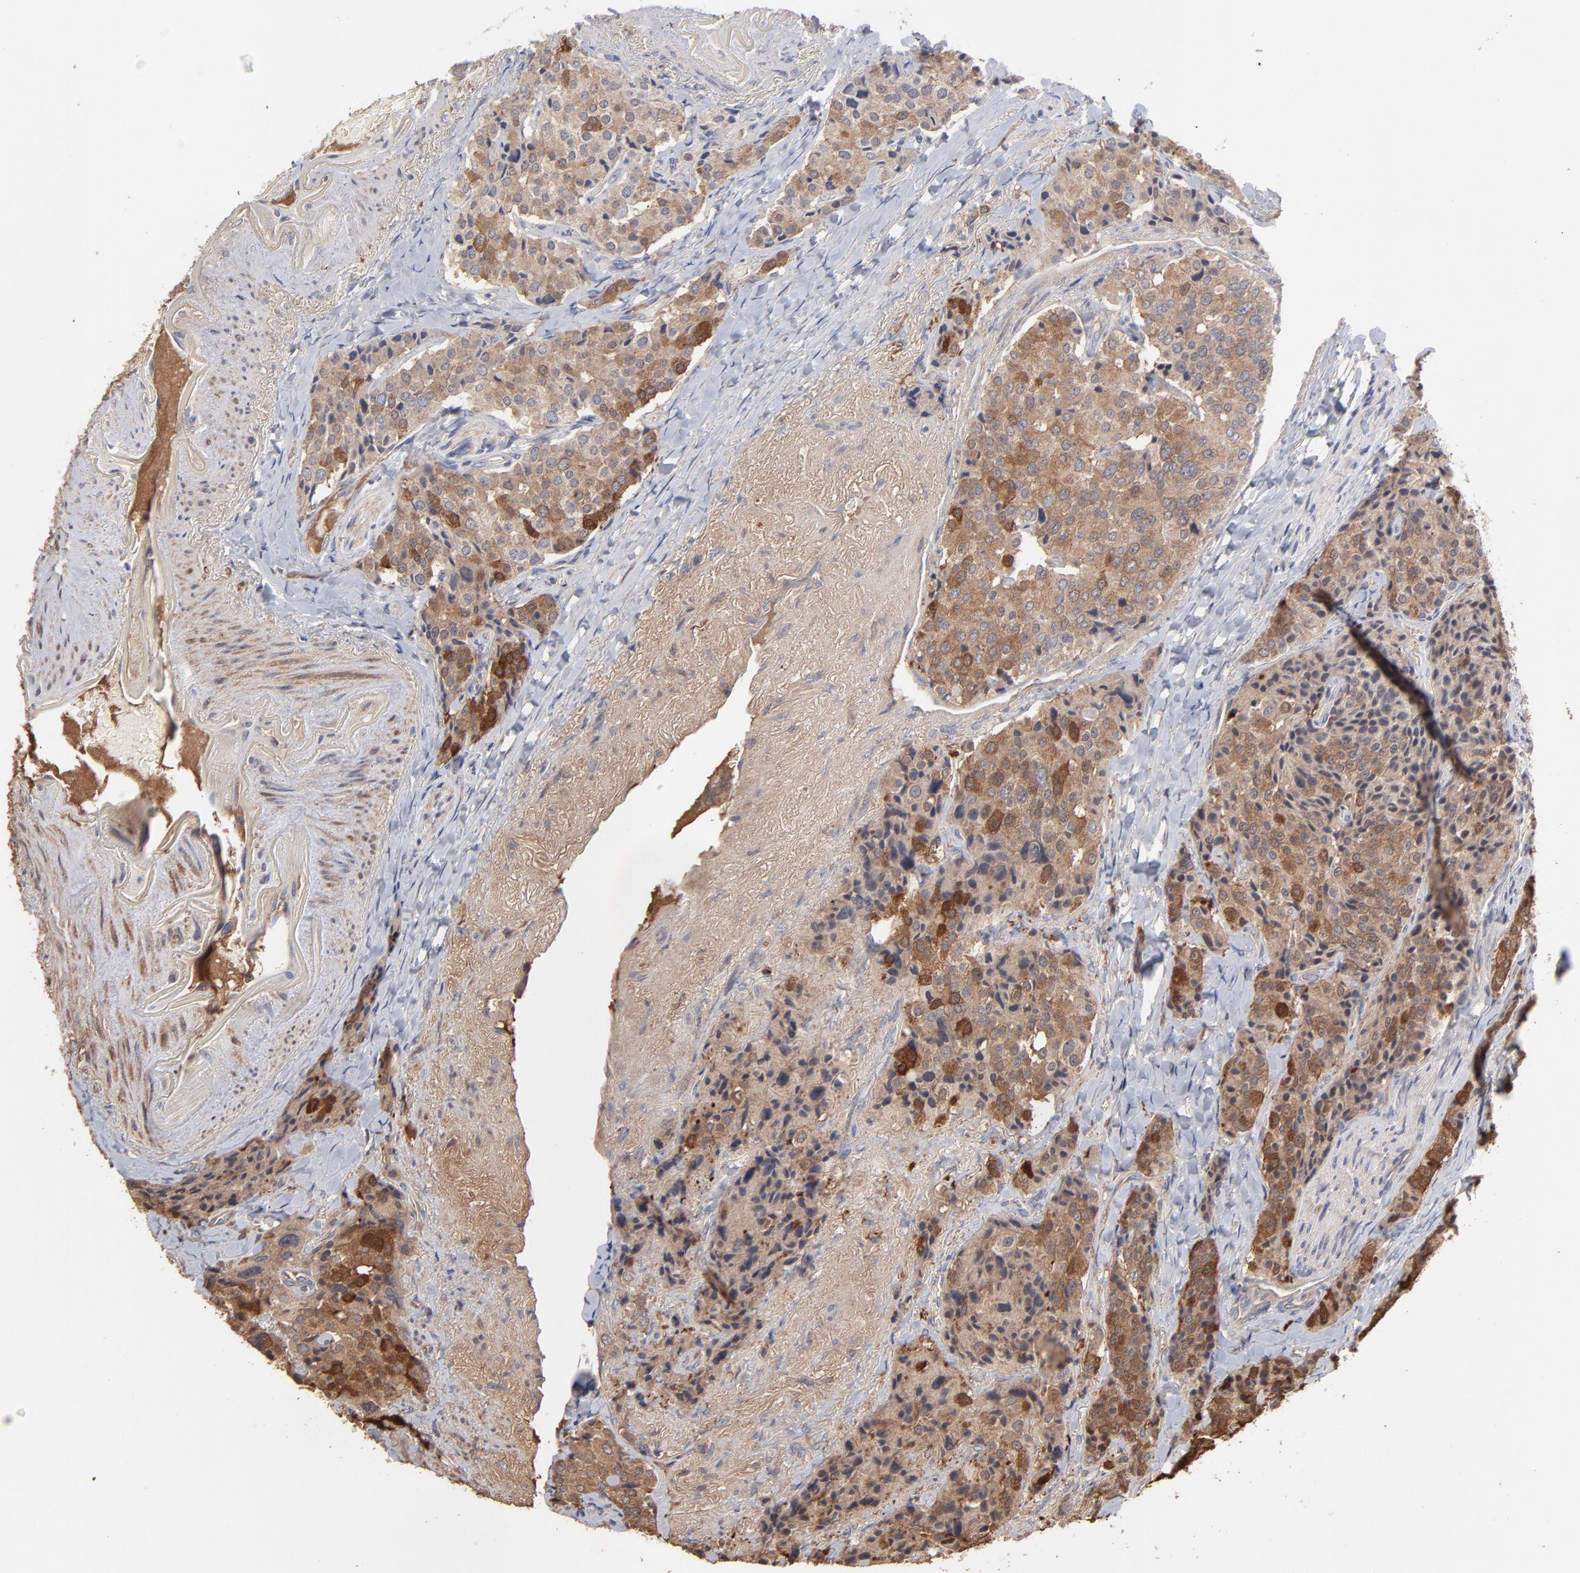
{"staining": {"intensity": "moderate", "quantity": ">75%", "location": "cytoplasmic/membranous"}, "tissue": "carcinoid", "cell_type": "Tumor cells", "image_type": "cancer", "snomed": [{"axis": "morphology", "description": "Carcinoid, malignant, NOS"}, {"axis": "topography", "description": "Colon"}], "caption": "Immunohistochemistry (IHC) staining of carcinoid, which exhibits medium levels of moderate cytoplasmic/membranous staining in approximately >75% of tumor cells indicating moderate cytoplasmic/membranous protein staining. The staining was performed using DAB (3,3'-diaminobenzidine) (brown) for protein detection and nuclei were counterstained in hematoxylin (blue).", "gene": "TANGO2", "patient": {"sex": "female", "age": 61}}